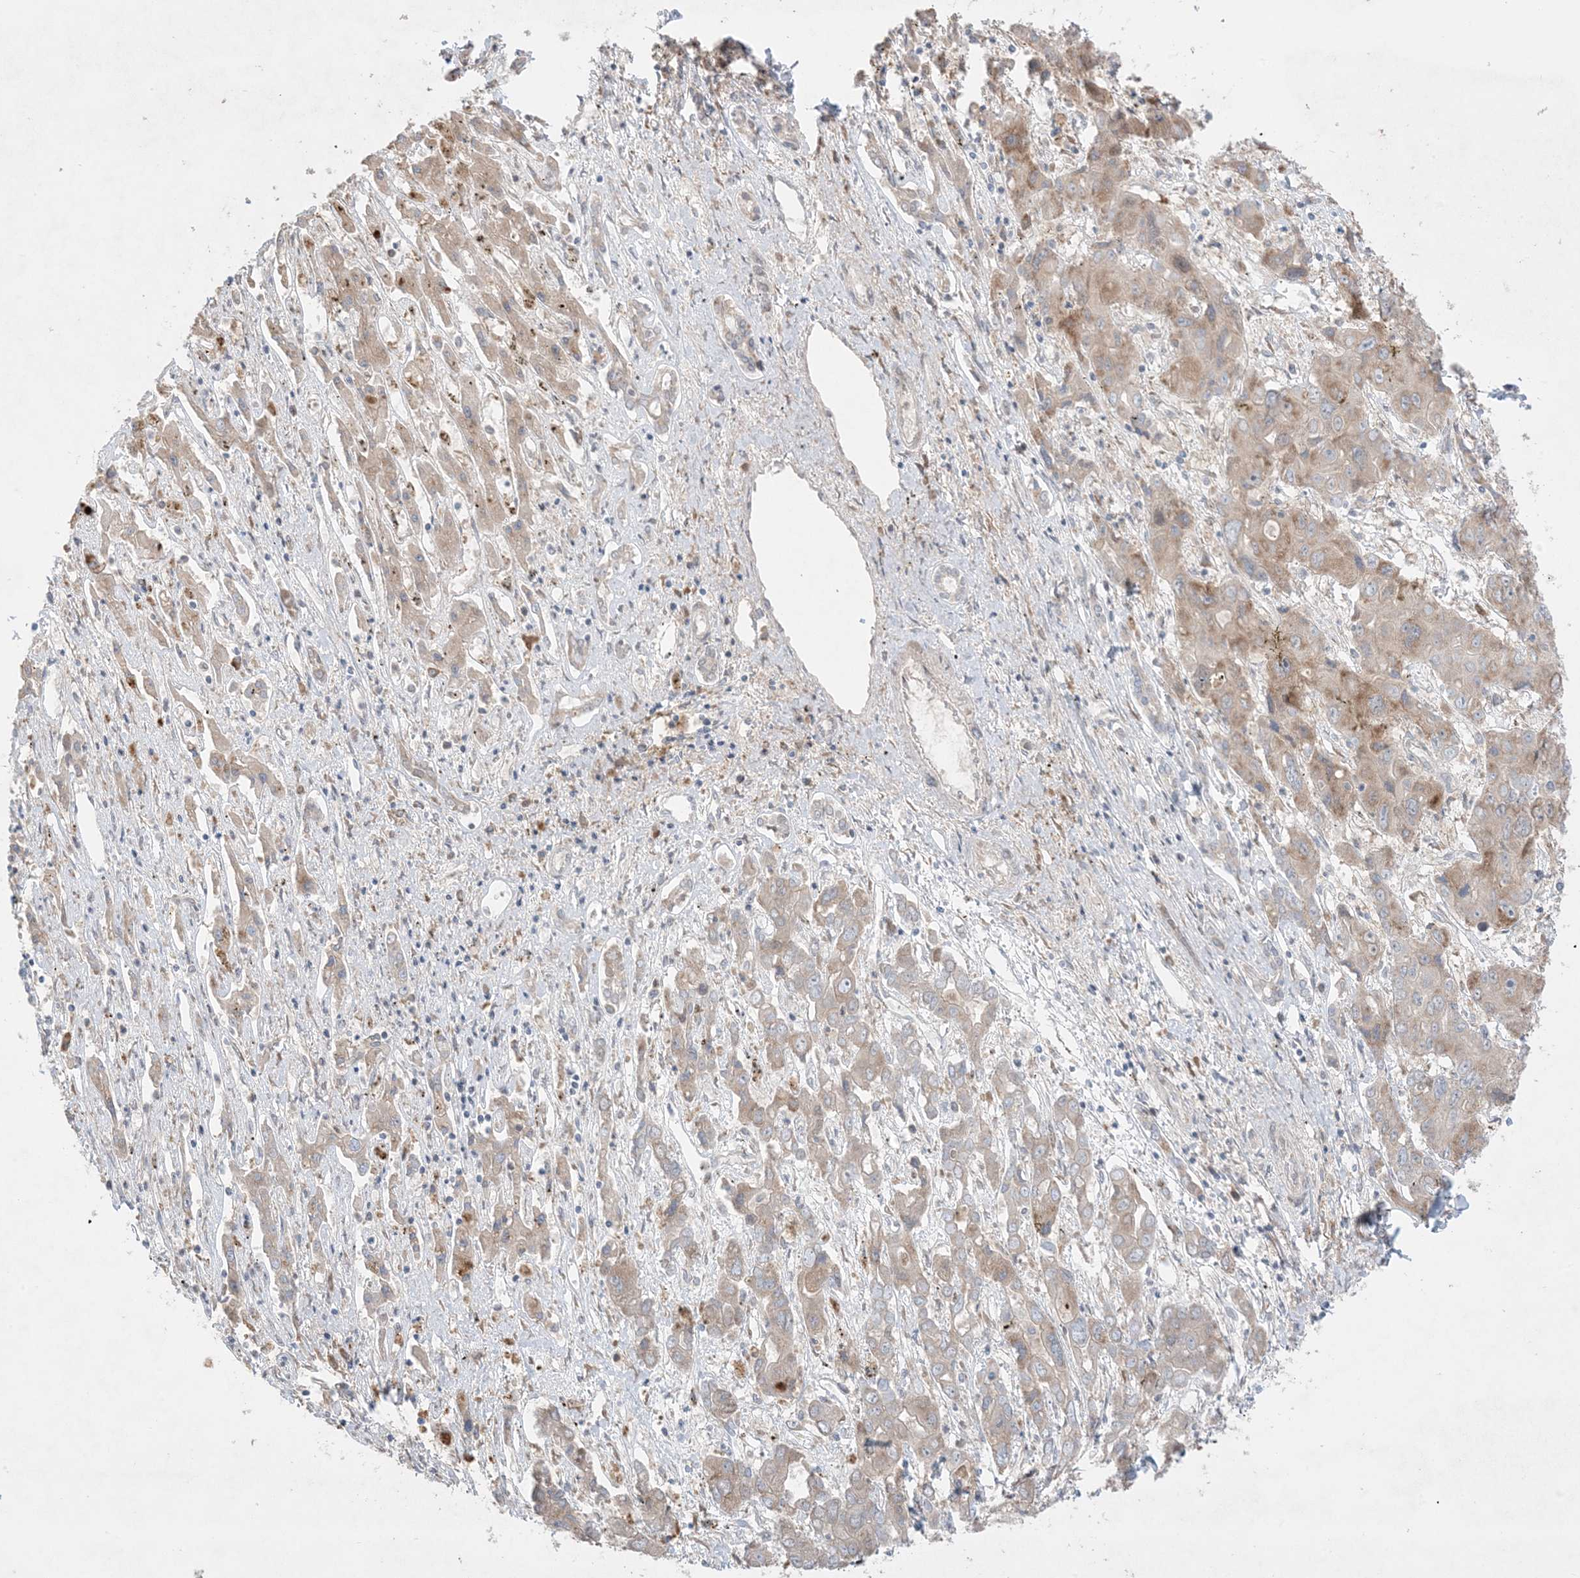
{"staining": {"intensity": "weak", "quantity": "25%-75%", "location": "cytoplasmic/membranous"}, "tissue": "liver cancer", "cell_type": "Tumor cells", "image_type": "cancer", "snomed": [{"axis": "morphology", "description": "Cholangiocarcinoma"}, {"axis": "topography", "description": "Liver"}], "caption": "Immunohistochemistry (IHC) (DAB (3,3'-diaminobenzidine)) staining of human cholangiocarcinoma (liver) reveals weak cytoplasmic/membranous protein positivity in approximately 25%-75% of tumor cells.", "gene": "MMGT1", "patient": {"sex": "male", "age": 67}}